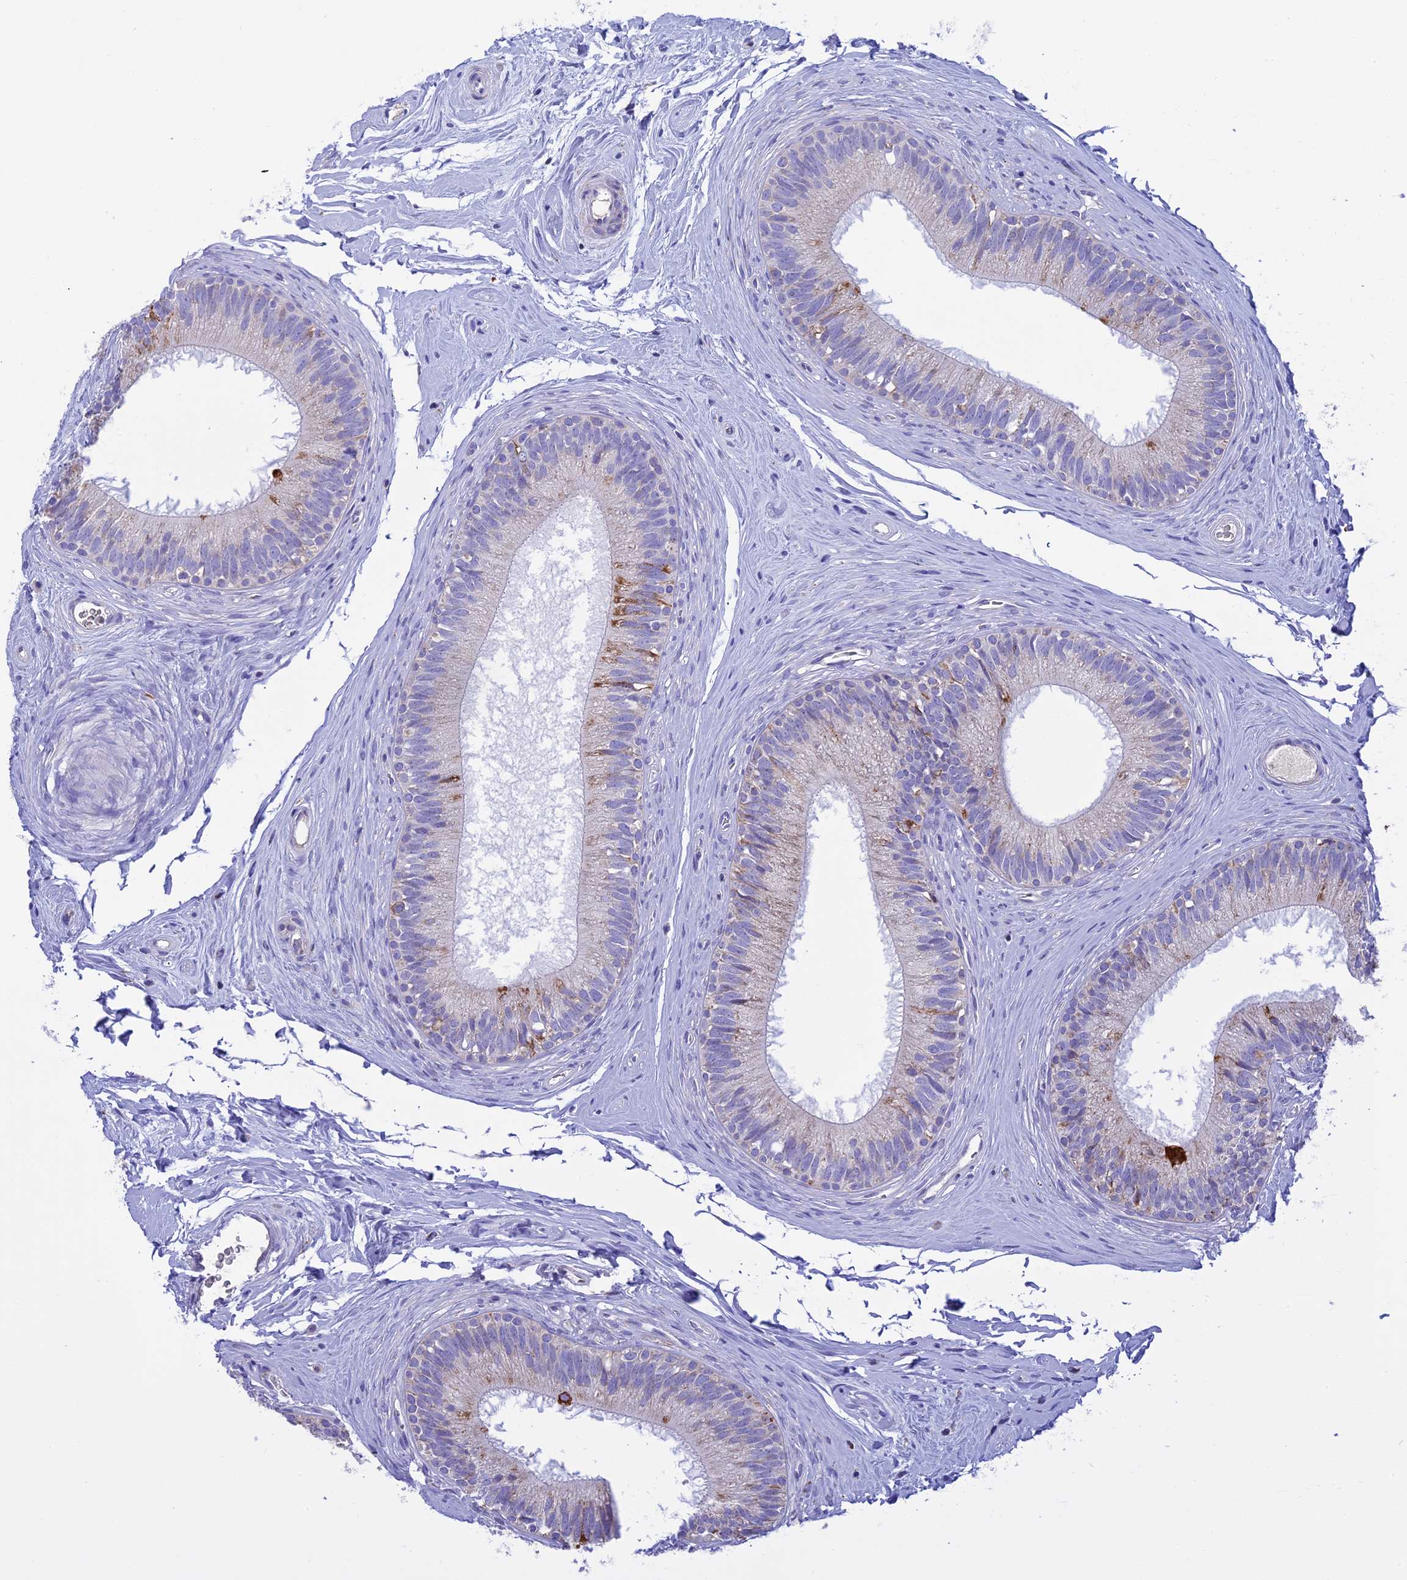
{"staining": {"intensity": "moderate", "quantity": "25%-75%", "location": "cytoplasmic/membranous"}, "tissue": "epididymis", "cell_type": "Glandular cells", "image_type": "normal", "snomed": [{"axis": "morphology", "description": "Normal tissue, NOS"}, {"axis": "topography", "description": "Epididymis"}], "caption": "Glandular cells show moderate cytoplasmic/membranous staining in approximately 25%-75% of cells in unremarkable epididymis.", "gene": "KCNG1", "patient": {"sex": "male", "age": 33}}